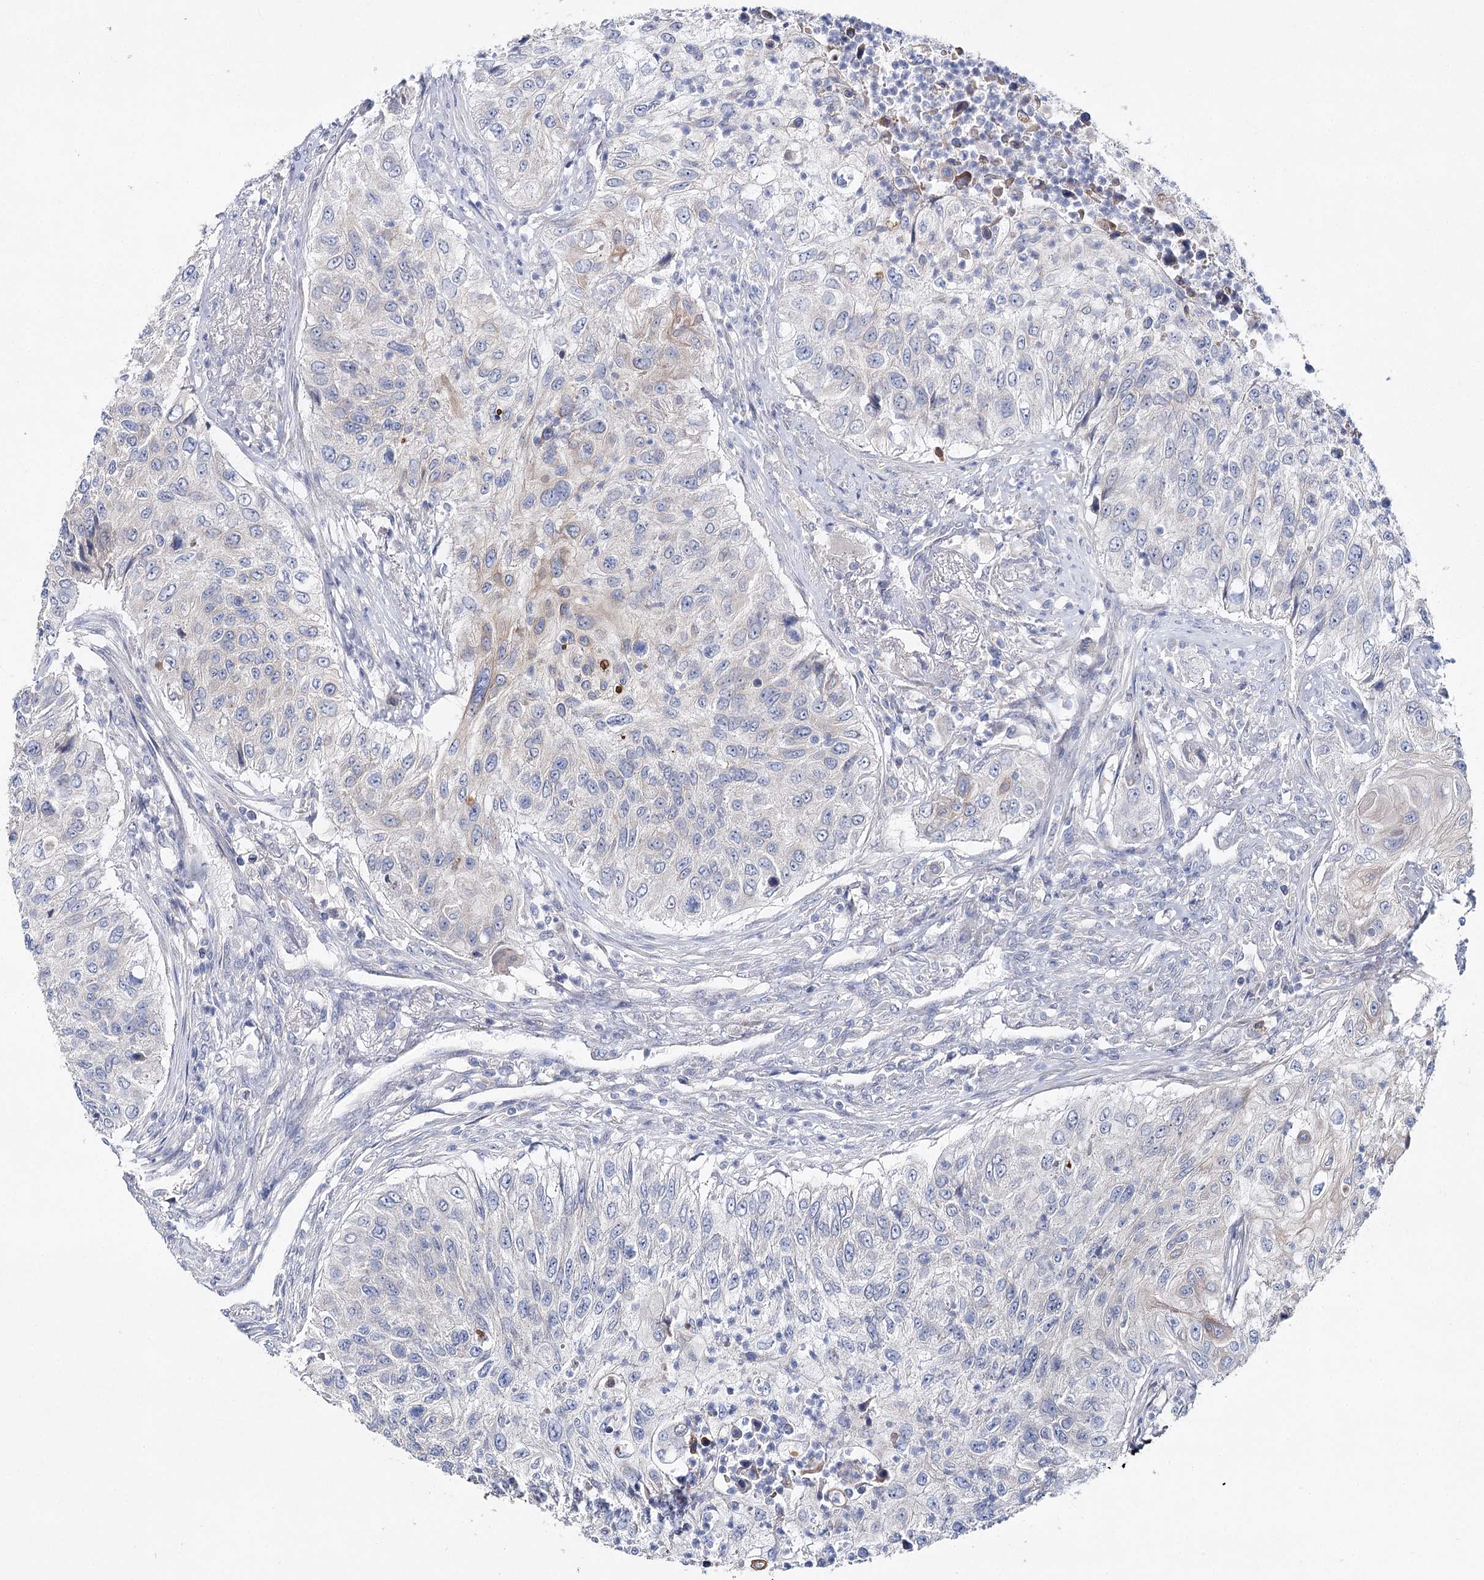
{"staining": {"intensity": "negative", "quantity": "none", "location": "none"}, "tissue": "urothelial cancer", "cell_type": "Tumor cells", "image_type": "cancer", "snomed": [{"axis": "morphology", "description": "Urothelial carcinoma, High grade"}, {"axis": "topography", "description": "Urinary bladder"}], "caption": "High-grade urothelial carcinoma stained for a protein using immunohistochemistry (IHC) exhibits no staining tumor cells.", "gene": "LRRC14B", "patient": {"sex": "female", "age": 60}}